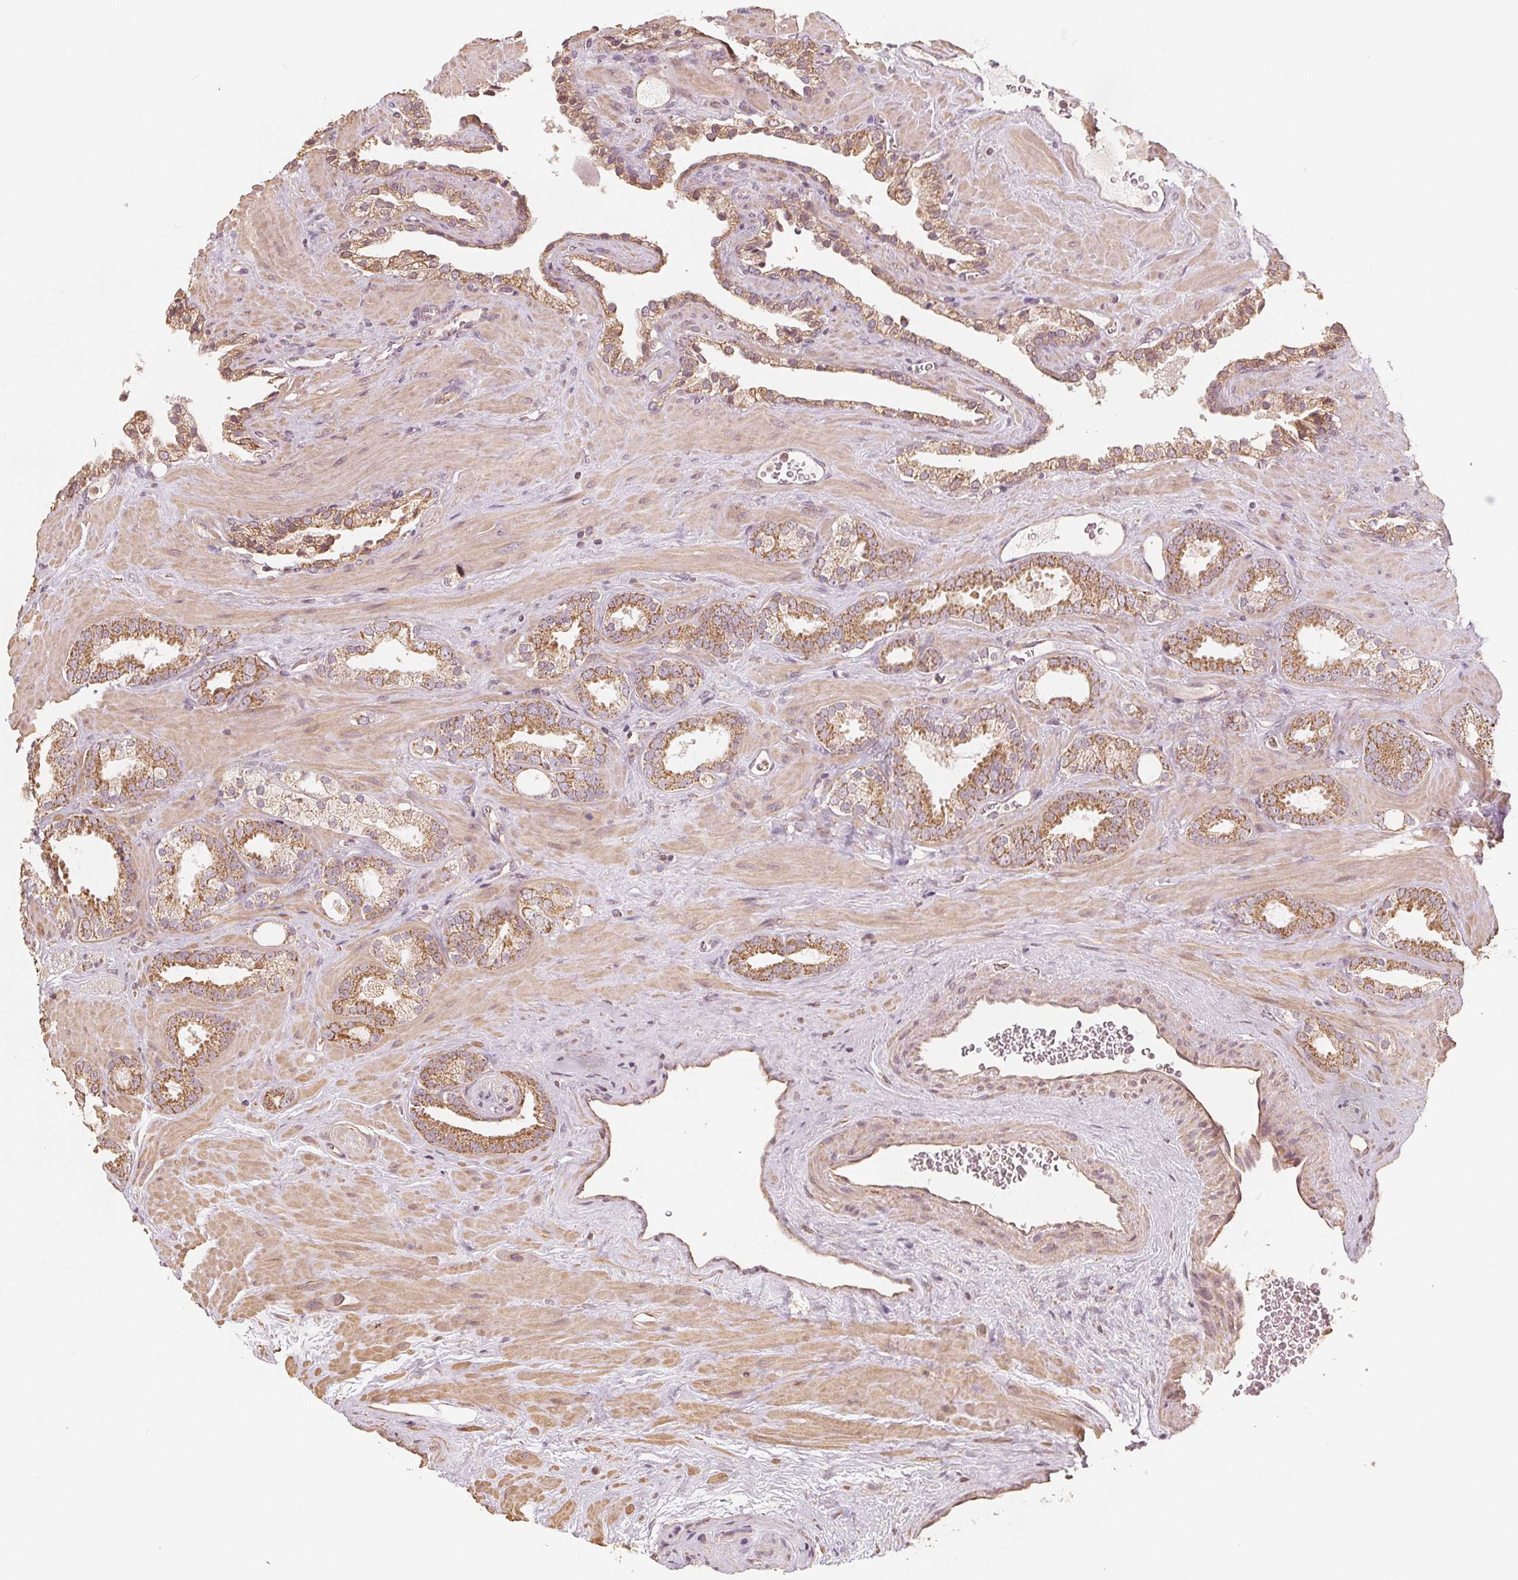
{"staining": {"intensity": "moderate", "quantity": ">75%", "location": "cytoplasmic/membranous"}, "tissue": "prostate cancer", "cell_type": "Tumor cells", "image_type": "cancer", "snomed": [{"axis": "morphology", "description": "Adenocarcinoma, Low grade"}, {"axis": "topography", "description": "Prostate"}], "caption": "The image reveals staining of prostate cancer, revealing moderate cytoplasmic/membranous protein expression (brown color) within tumor cells. The protein is shown in brown color, while the nuclei are stained blue.", "gene": "PEX26", "patient": {"sex": "male", "age": 62}}